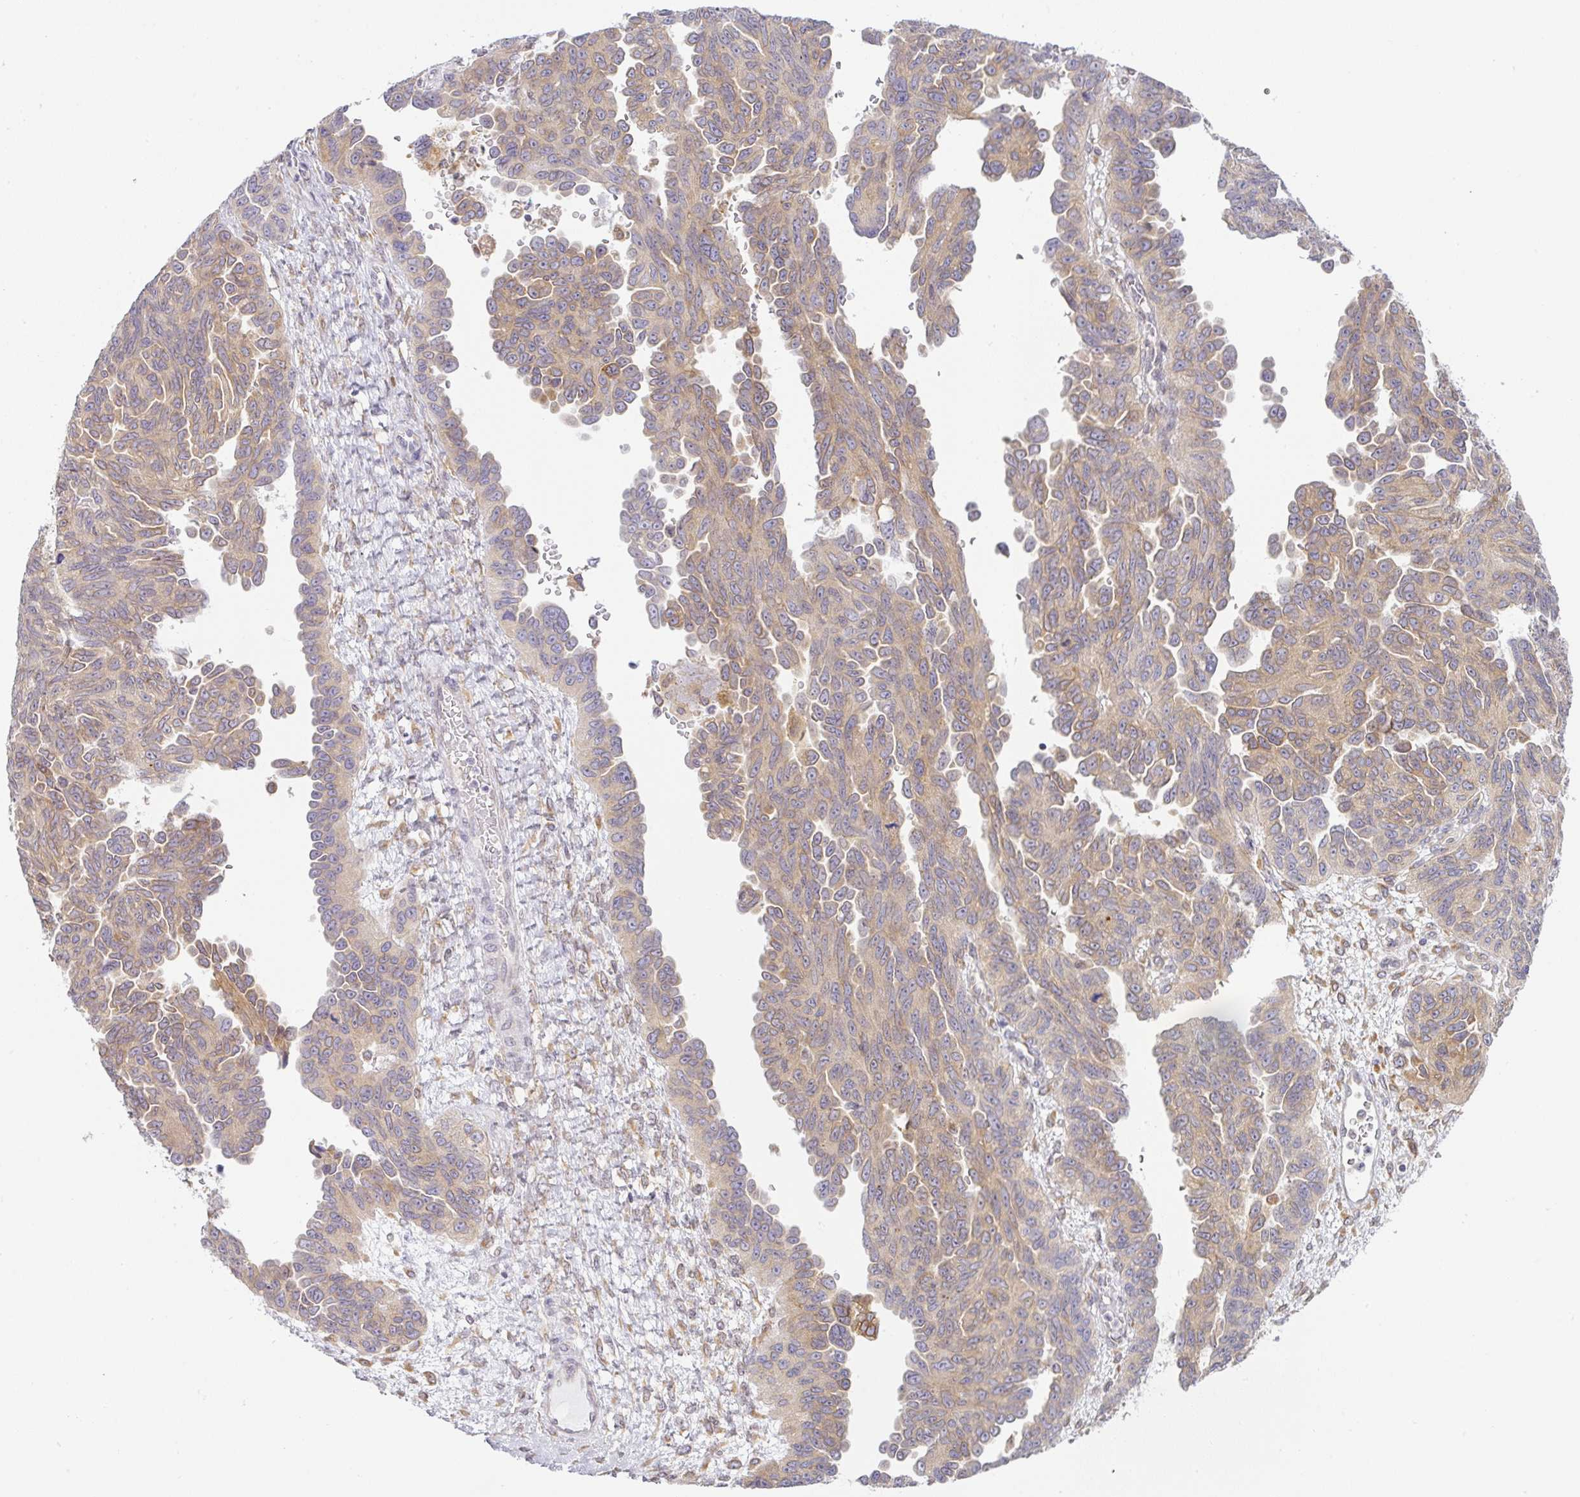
{"staining": {"intensity": "moderate", "quantity": "25%-75%", "location": "cytoplasmic/membranous"}, "tissue": "ovarian cancer", "cell_type": "Tumor cells", "image_type": "cancer", "snomed": [{"axis": "morphology", "description": "Cystadenocarcinoma, serous, NOS"}, {"axis": "topography", "description": "Ovary"}], "caption": "This is a photomicrograph of immunohistochemistry (IHC) staining of ovarian serous cystadenocarcinoma, which shows moderate positivity in the cytoplasmic/membranous of tumor cells.", "gene": "DERL2", "patient": {"sex": "female", "age": 64}}